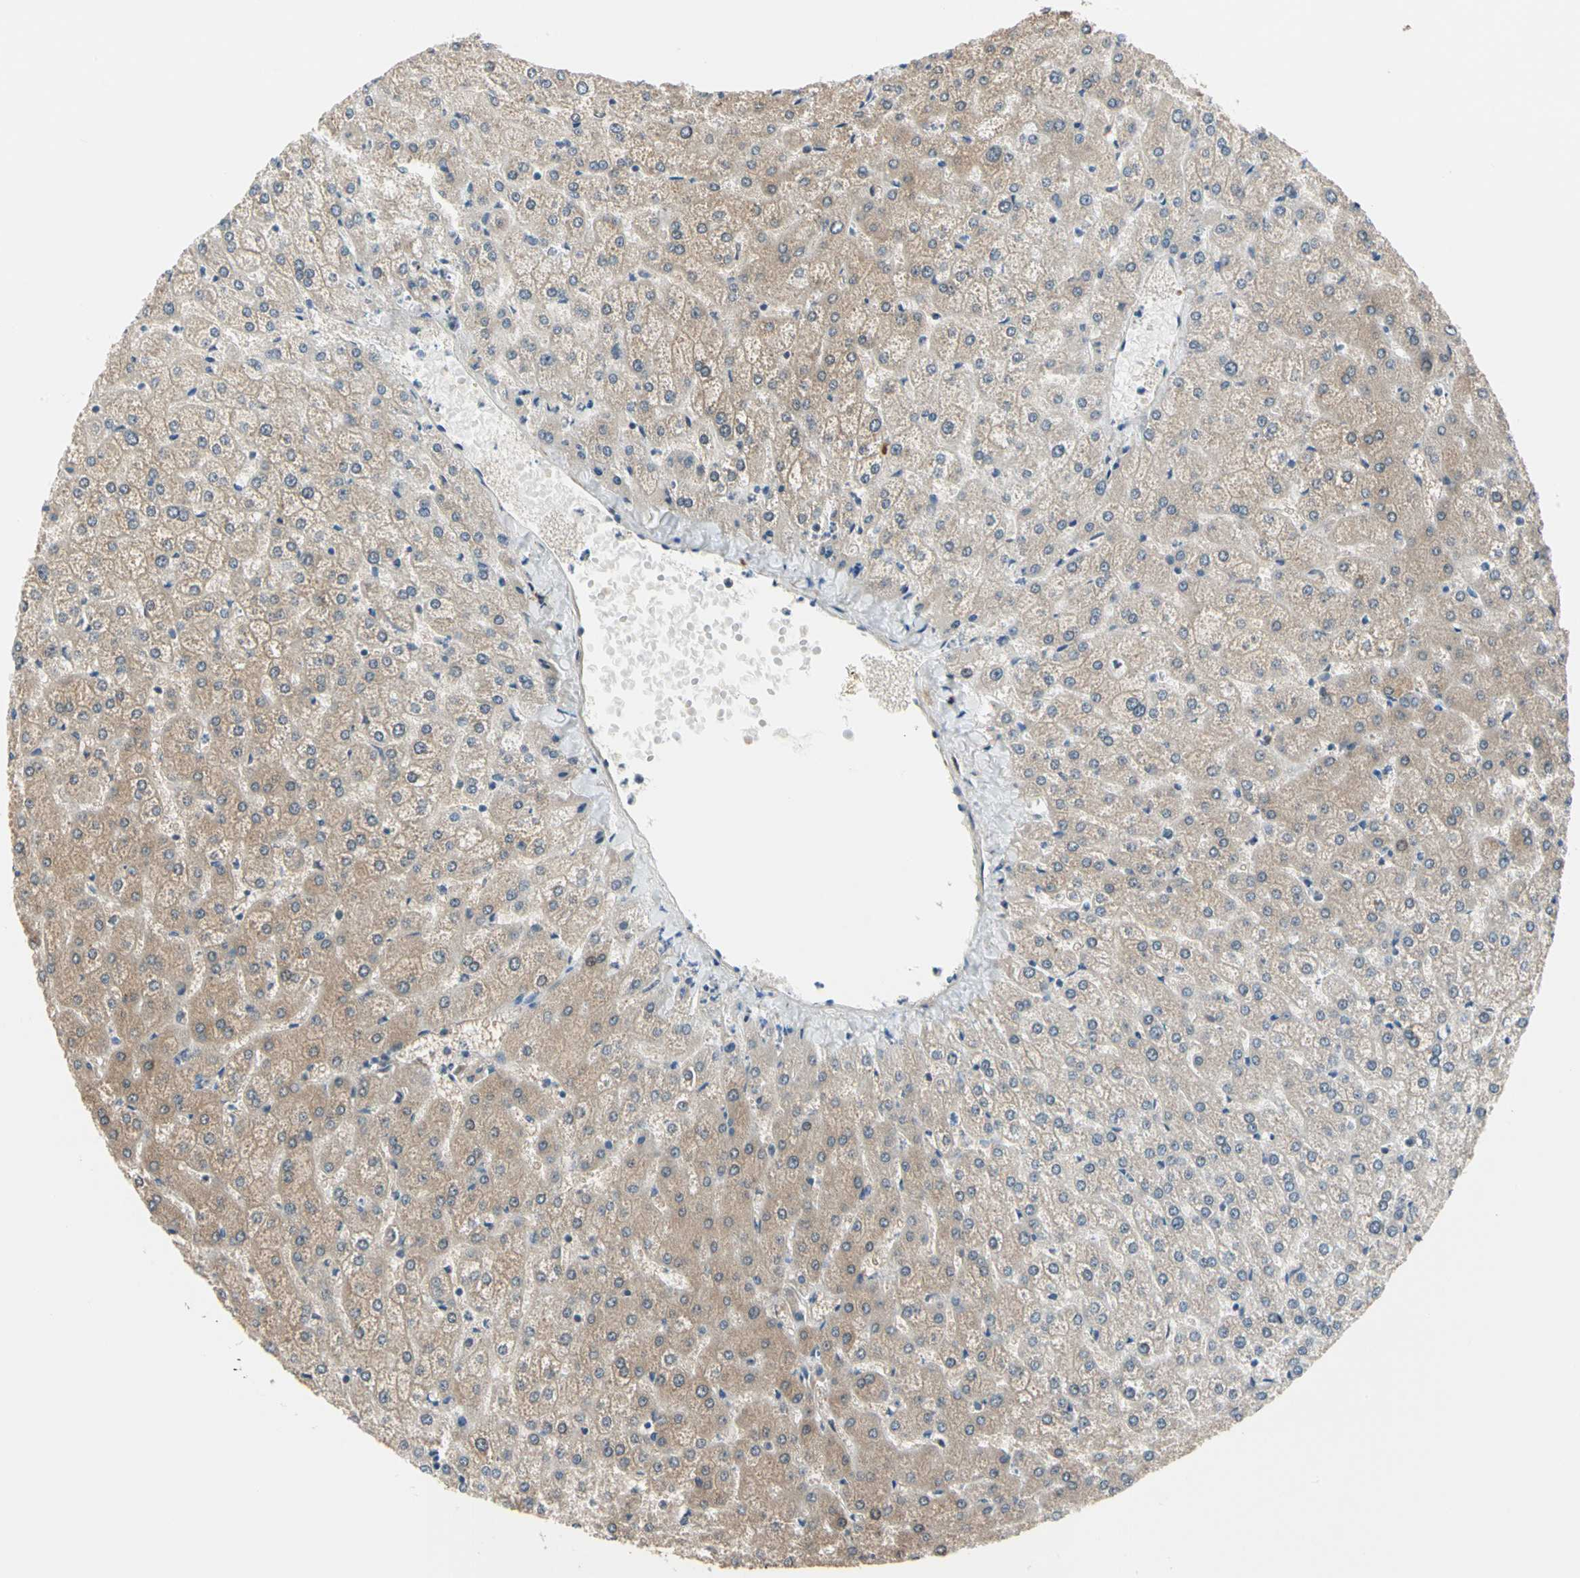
{"staining": {"intensity": "weak", "quantity": ">75%", "location": "cytoplasmic/membranous"}, "tissue": "liver", "cell_type": "Cholangiocytes", "image_type": "normal", "snomed": [{"axis": "morphology", "description": "Normal tissue, NOS"}, {"axis": "topography", "description": "Liver"}], "caption": "Immunohistochemical staining of benign human liver displays weak cytoplasmic/membranous protein expression in approximately >75% of cholangiocytes. (DAB = brown stain, brightfield microscopy at high magnification).", "gene": "LIMK2", "patient": {"sex": "female", "age": 32}}